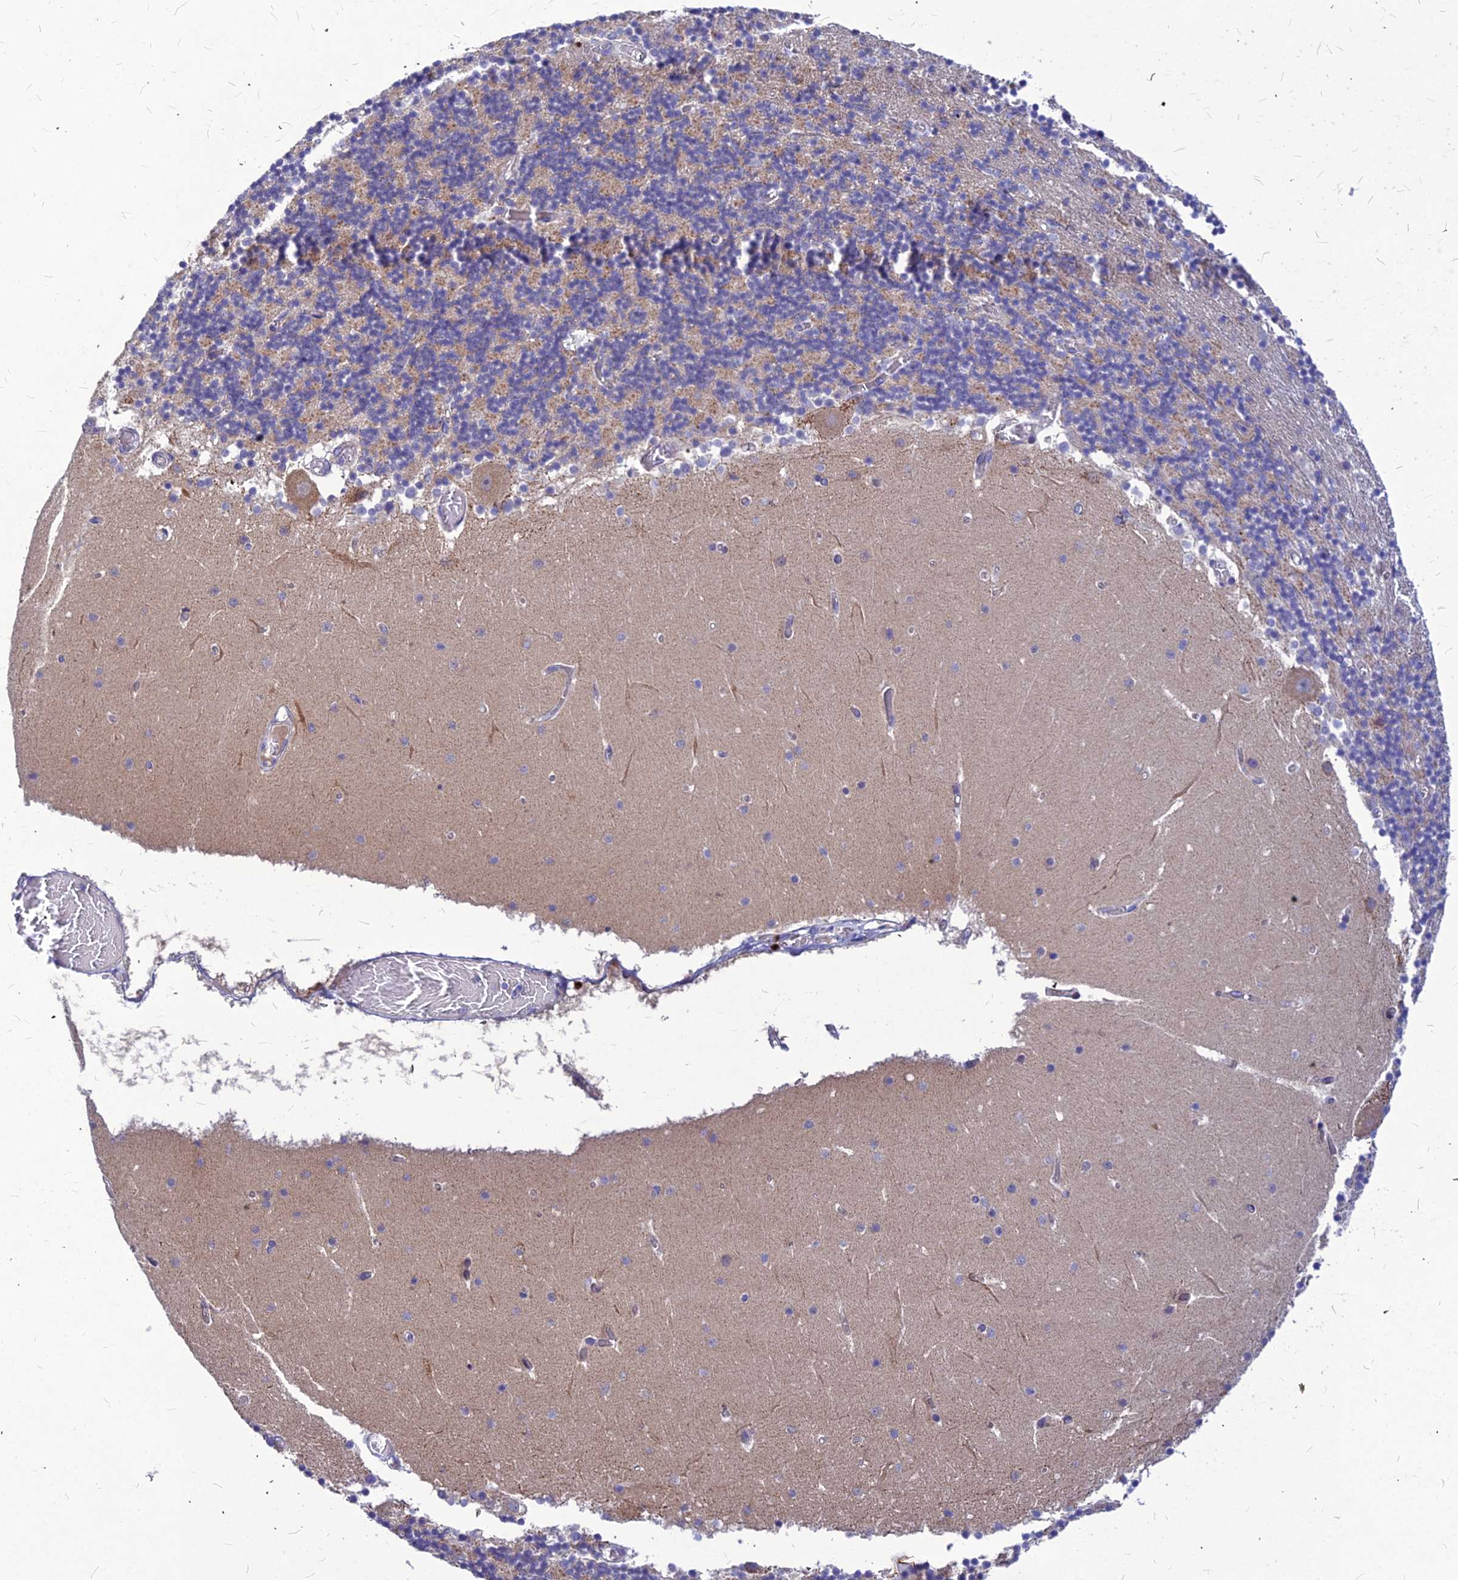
{"staining": {"intensity": "moderate", "quantity": "25%-75%", "location": "cytoplasmic/membranous"}, "tissue": "cerebellum", "cell_type": "Cells in granular layer", "image_type": "normal", "snomed": [{"axis": "morphology", "description": "Normal tissue, NOS"}, {"axis": "topography", "description": "Cerebellum"}], "caption": "Cerebellum stained with IHC shows moderate cytoplasmic/membranous staining in about 25%-75% of cells in granular layer. The staining is performed using DAB brown chromogen to label protein expression. The nuclei are counter-stained blue using hematoxylin.", "gene": "DMRTA1", "patient": {"sex": "female", "age": 28}}